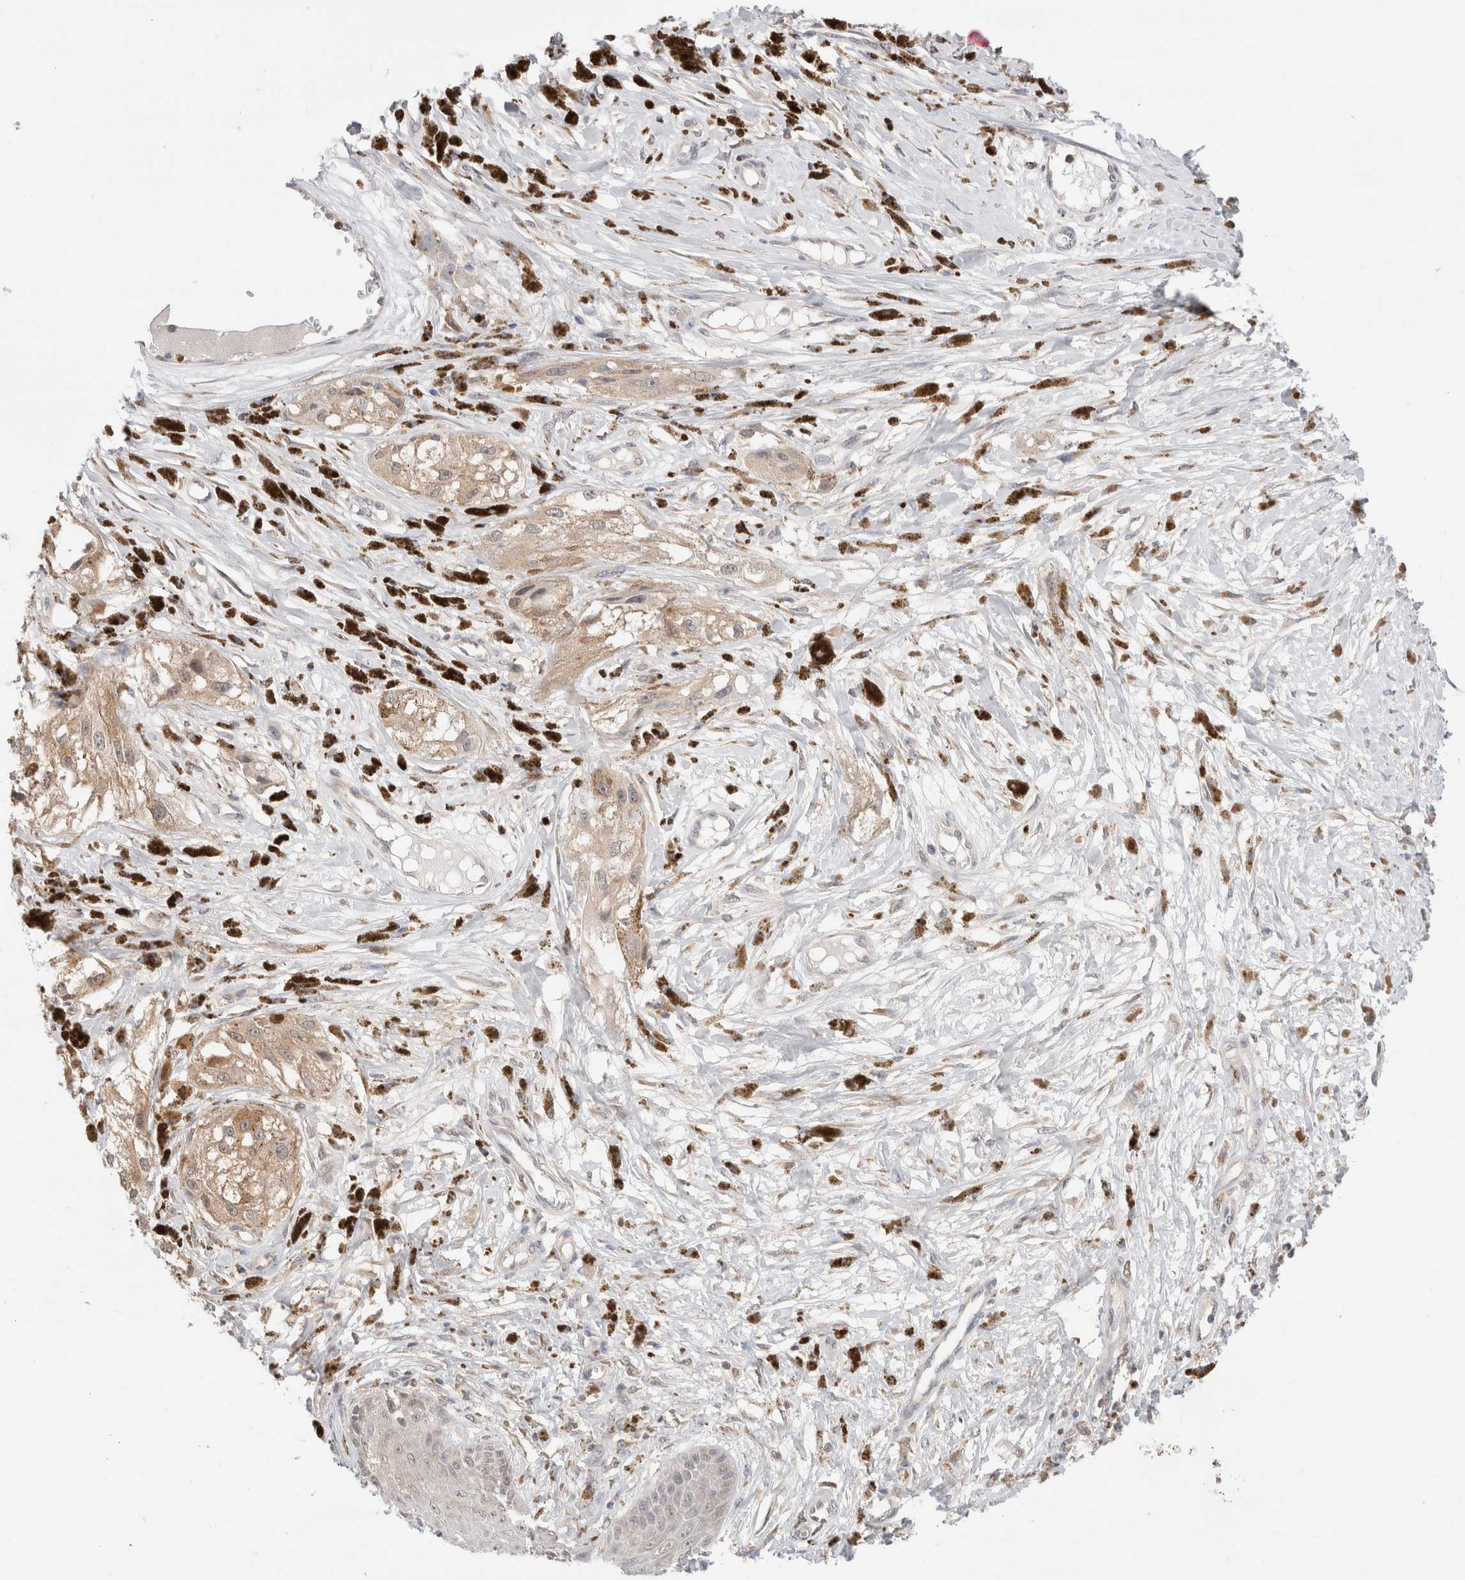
{"staining": {"intensity": "moderate", "quantity": ">75%", "location": "cytoplasmic/membranous"}, "tissue": "melanoma", "cell_type": "Tumor cells", "image_type": "cancer", "snomed": [{"axis": "morphology", "description": "Malignant melanoma, NOS"}, {"axis": "topography", "description": "Skin"}], "caption": "Malignant melanoma was stained to show a protein in brown. There is medium levels of moderate cytoplasmic/membranous staining in approximately >75% of tumor cells.", "gene": "C17orf97", "patient": {"sex": "male", "age": 88}}